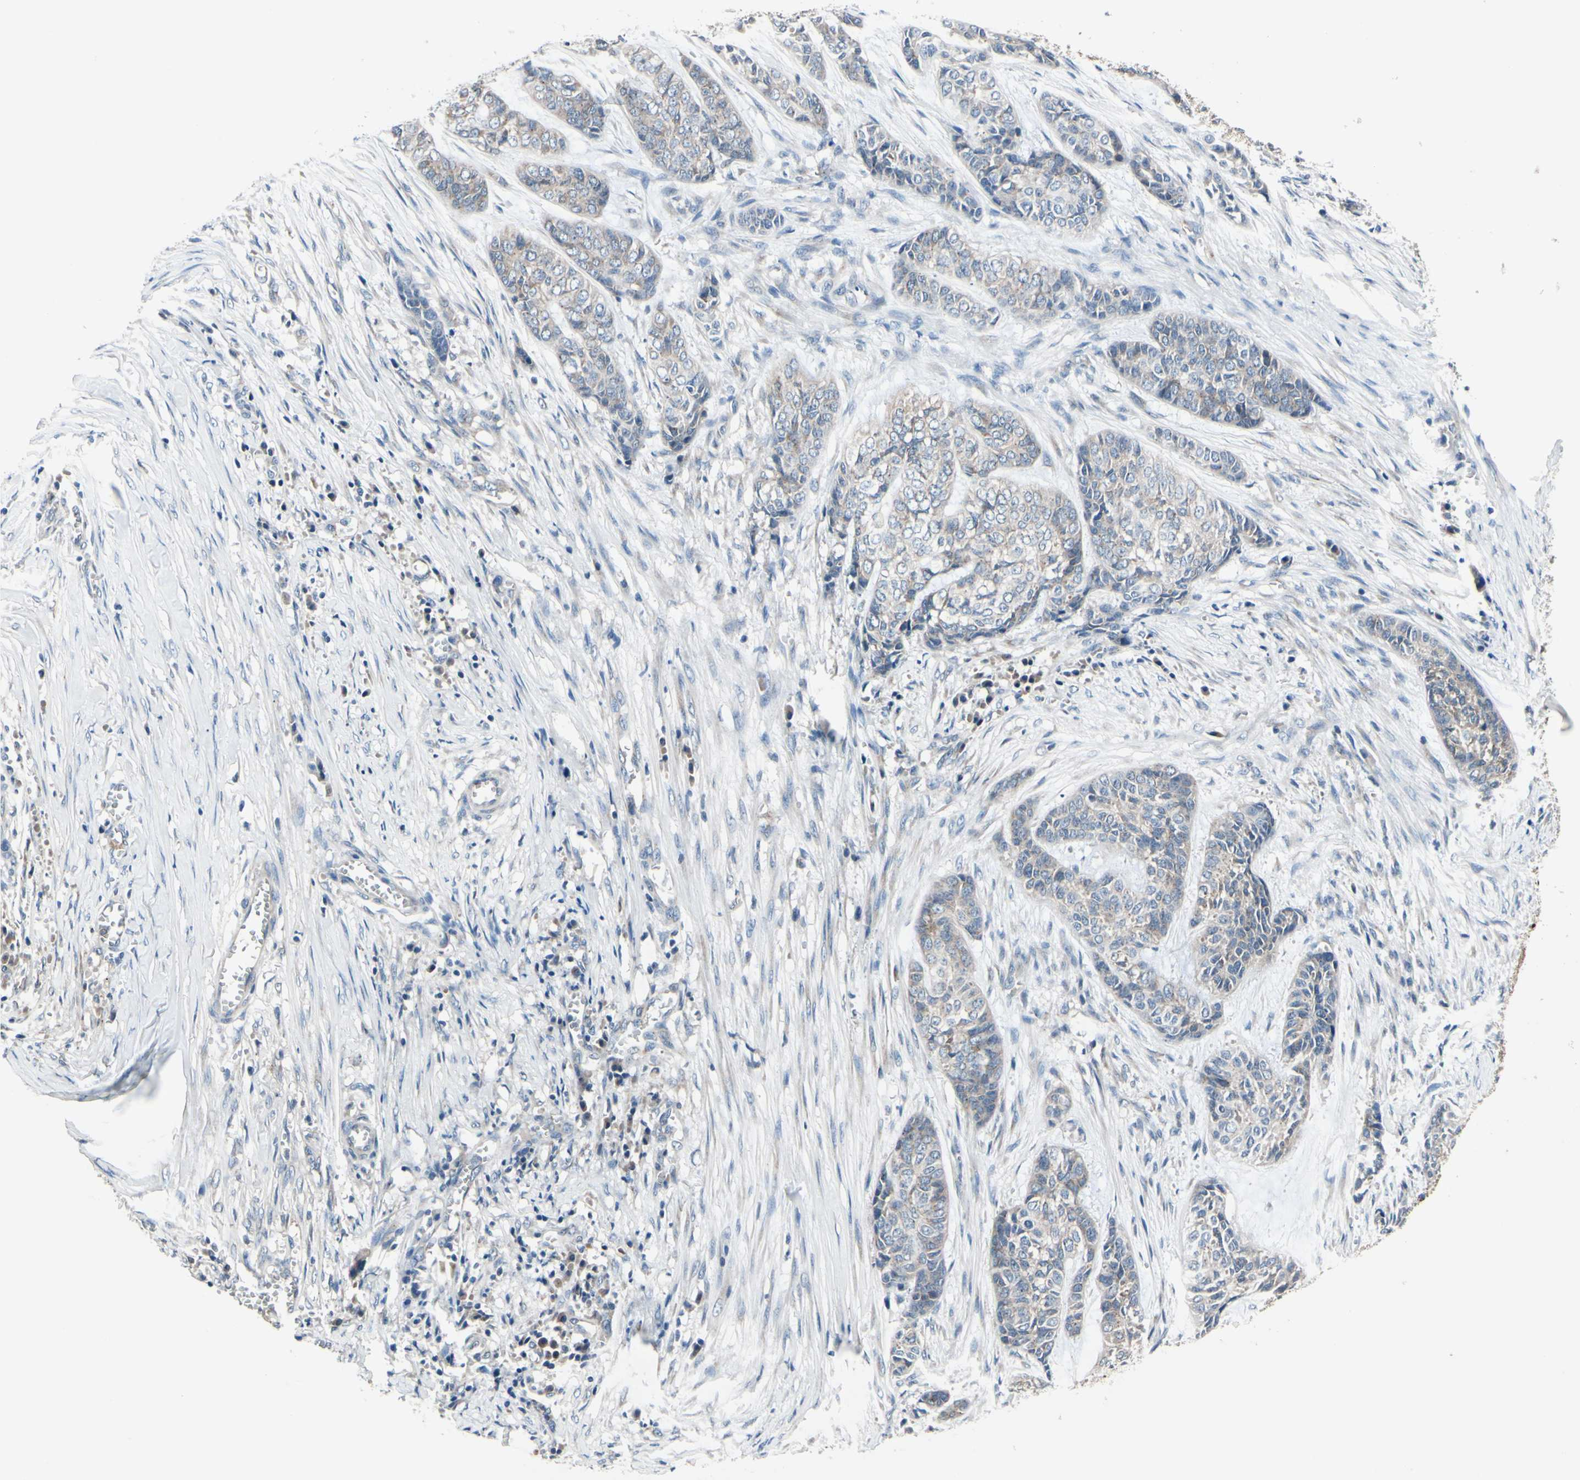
{"staining": {"intensity": "weak", "quantity": "<25%", "location": "cytoplasmic/membranous"}, "tissue": "skin cancer", "cell_type": "Tumor cells", "image_type": "cancer", "snomed": [{"axis": "morphology", "description": "Basal cell carcinoma"}, {"axis": "topography", "description": "Skin"}], "caption": "Tumor cells show no significant protein positivity in skin cancer (basal cell carcinoma). (DAB immunohistochemistry, high magnification).", "gene": "PRKAR2B", "patient": {"sex": "female", "age": 64}}